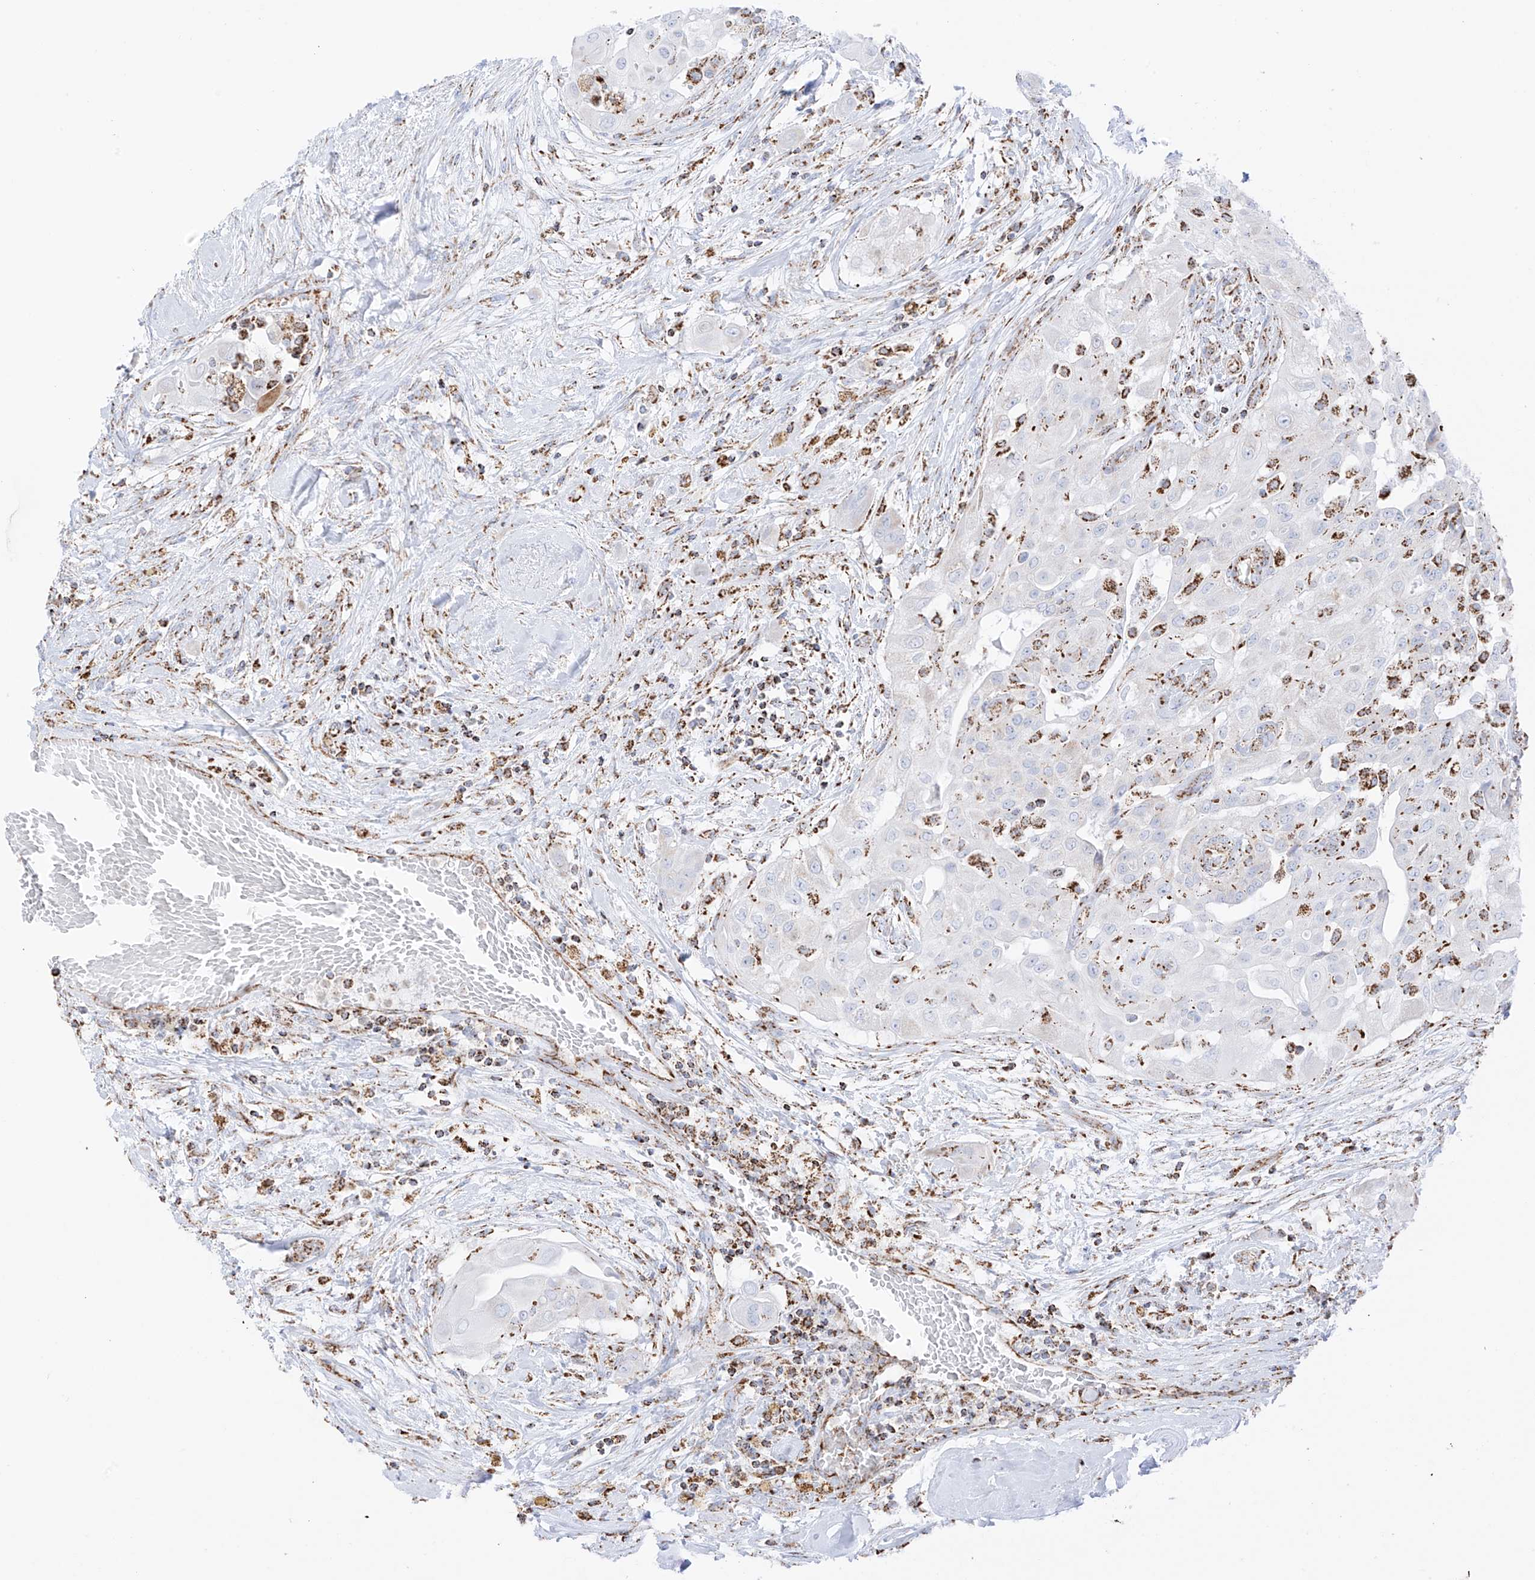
{"staining": {"intensity": "negative", "quantity": "none", "location": "none"}, "tissue": "thyroid cancer", "cell_type": "Tumor cells", "image_type": "cancer", "snomed": [{"axis": "morphology", "description": "Papillary adenocarcinoma, NOS"}, {"axis": "topography", "description": "Thyroid gland"}], "caption": "Tumor cells show no significant staining in thyroid cancer.", "gene": "XKR3", "patient": {"sex": "female", "age": 59}}